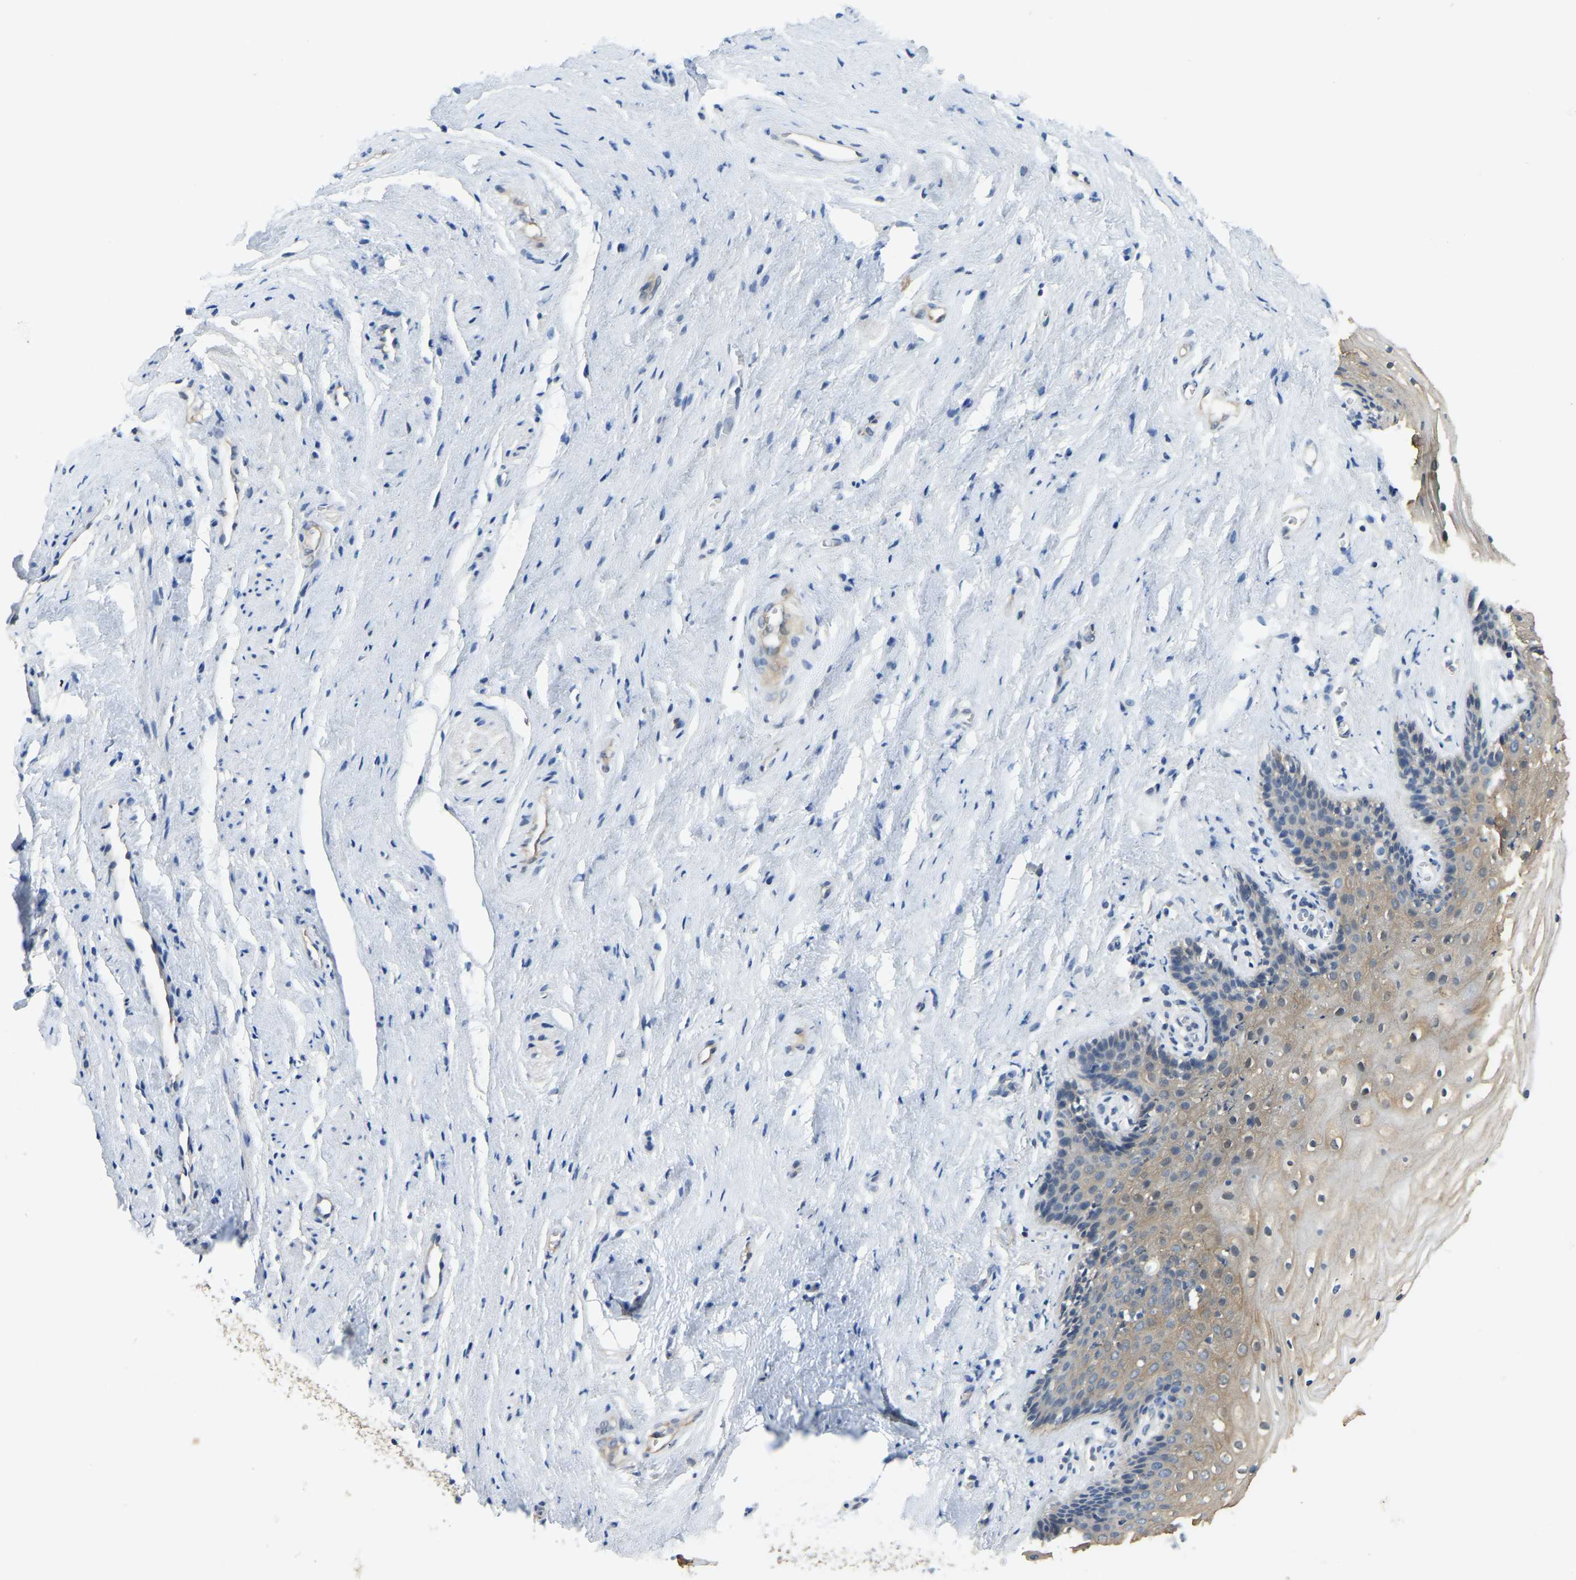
{"staining": {"intensity": "weak", "quantity": "25%-75%", "location": "cytoplasmic/membranous"}, "tissue": "vagina", "cell_type": "Squamous epithelial cells", "image_type": "normal", "snomed": [{"axis": "morphology", "description": "Normal tissue, NOS"}, {"axis": "topography", "description": "Vagina"}], "caption": "Unremarkable vagina displays weak cytoplasmic/membranous expression in approximately 25%-75% of squamous epithelial cells, visualized by immunohistochemistry.", "gene": "AHNAK", "patient": {"sex": "female", "age": 44}}